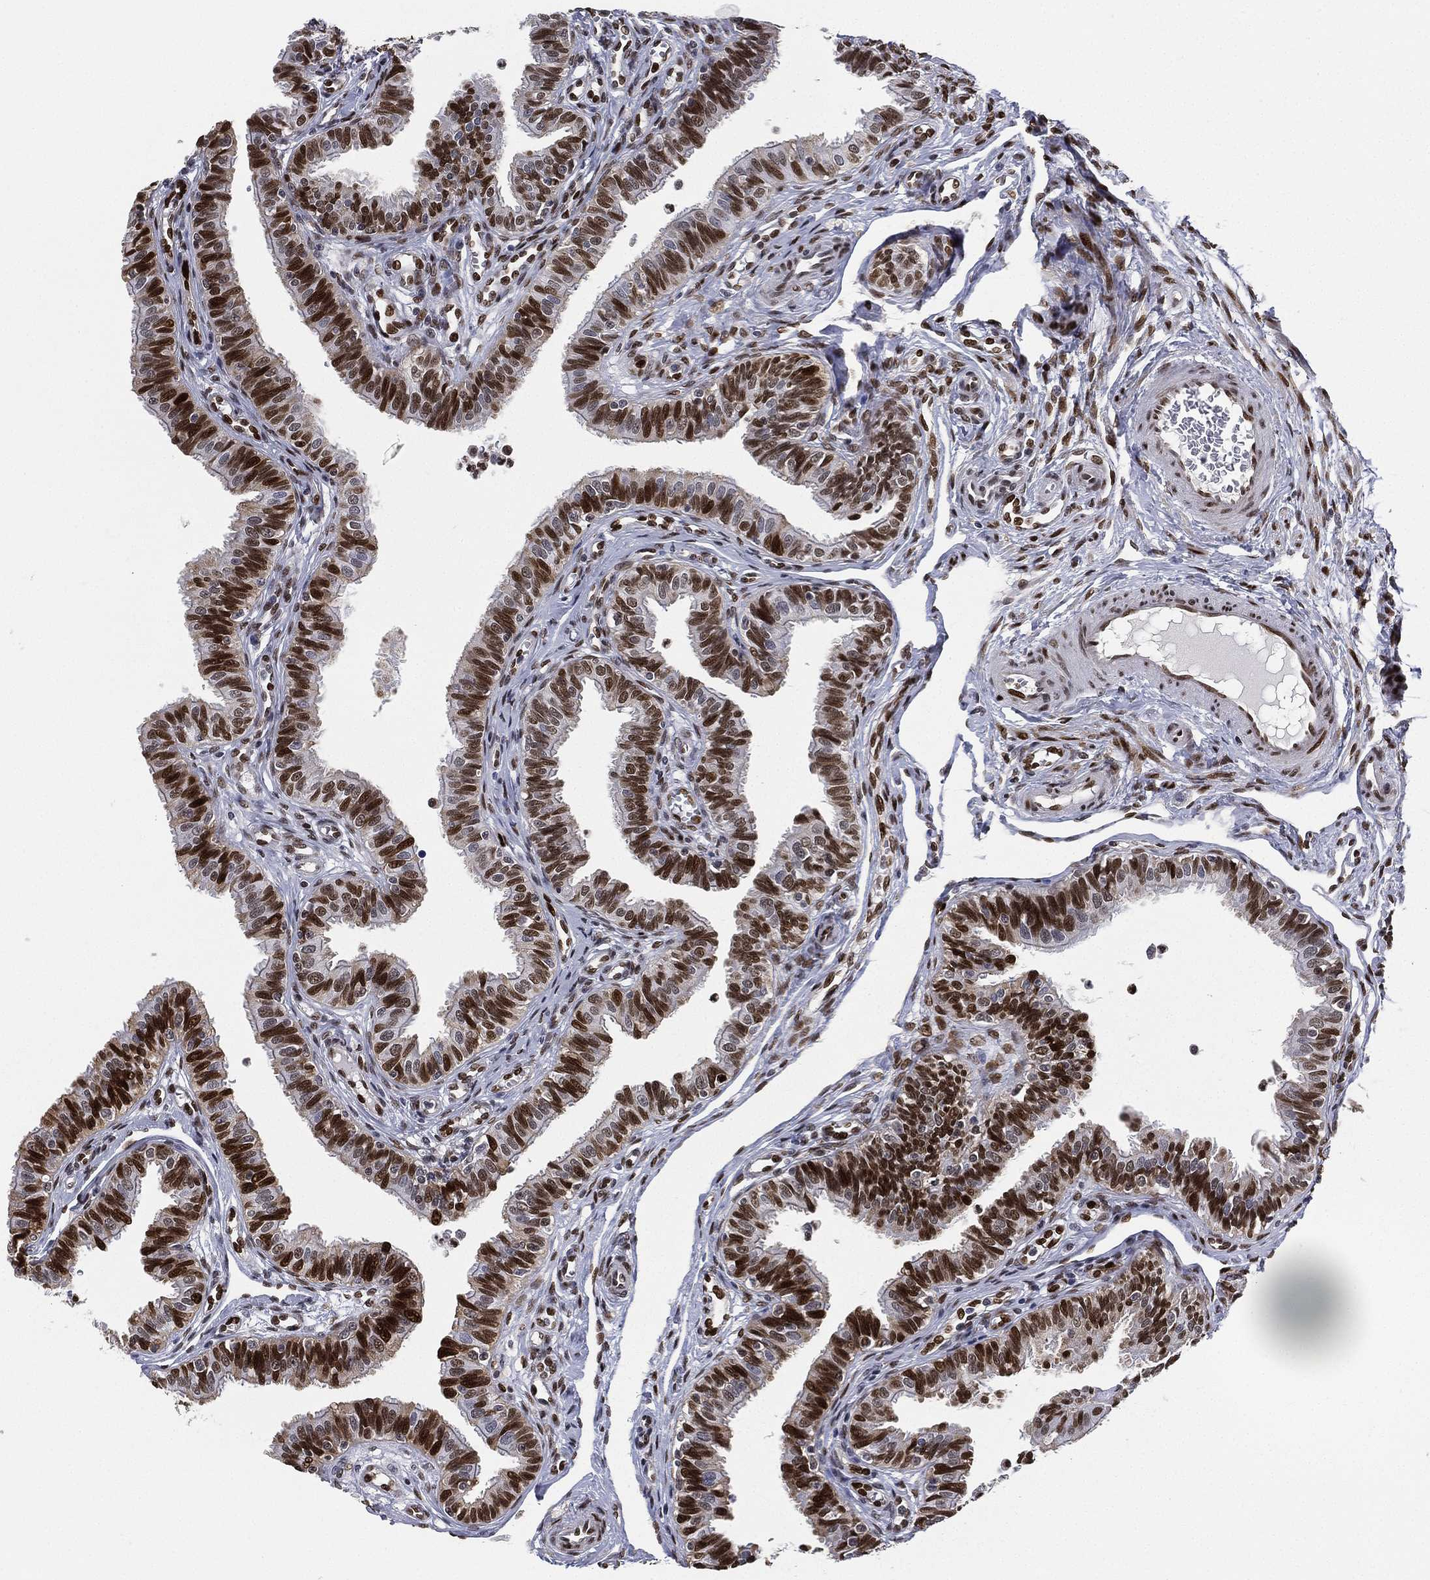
{"staining": {"intensity": "strong", "quantity": "25%-75%", "location": "cytoplasmic/membranous,nuclear"}, "tissue": "fallopian tube", "cell_type": "Glandular cells", "image_type": "normal", "snomed": [{"axis": "morphology", "description": "Normal tissue, NOS"}, {"axis": "topography", "description": "Fallopian tube"}], "caption": "Immunohistochemistry photomicrograph of unremarkable fallopian tube stained for a protein (brown), which demonstrates high levels of strong cytoplasmic/membranous,nuclear staining in about 25%-75% of glandular cells.", "gene": "LMNB1", "patient": {"sex": "female", "age": 36}}